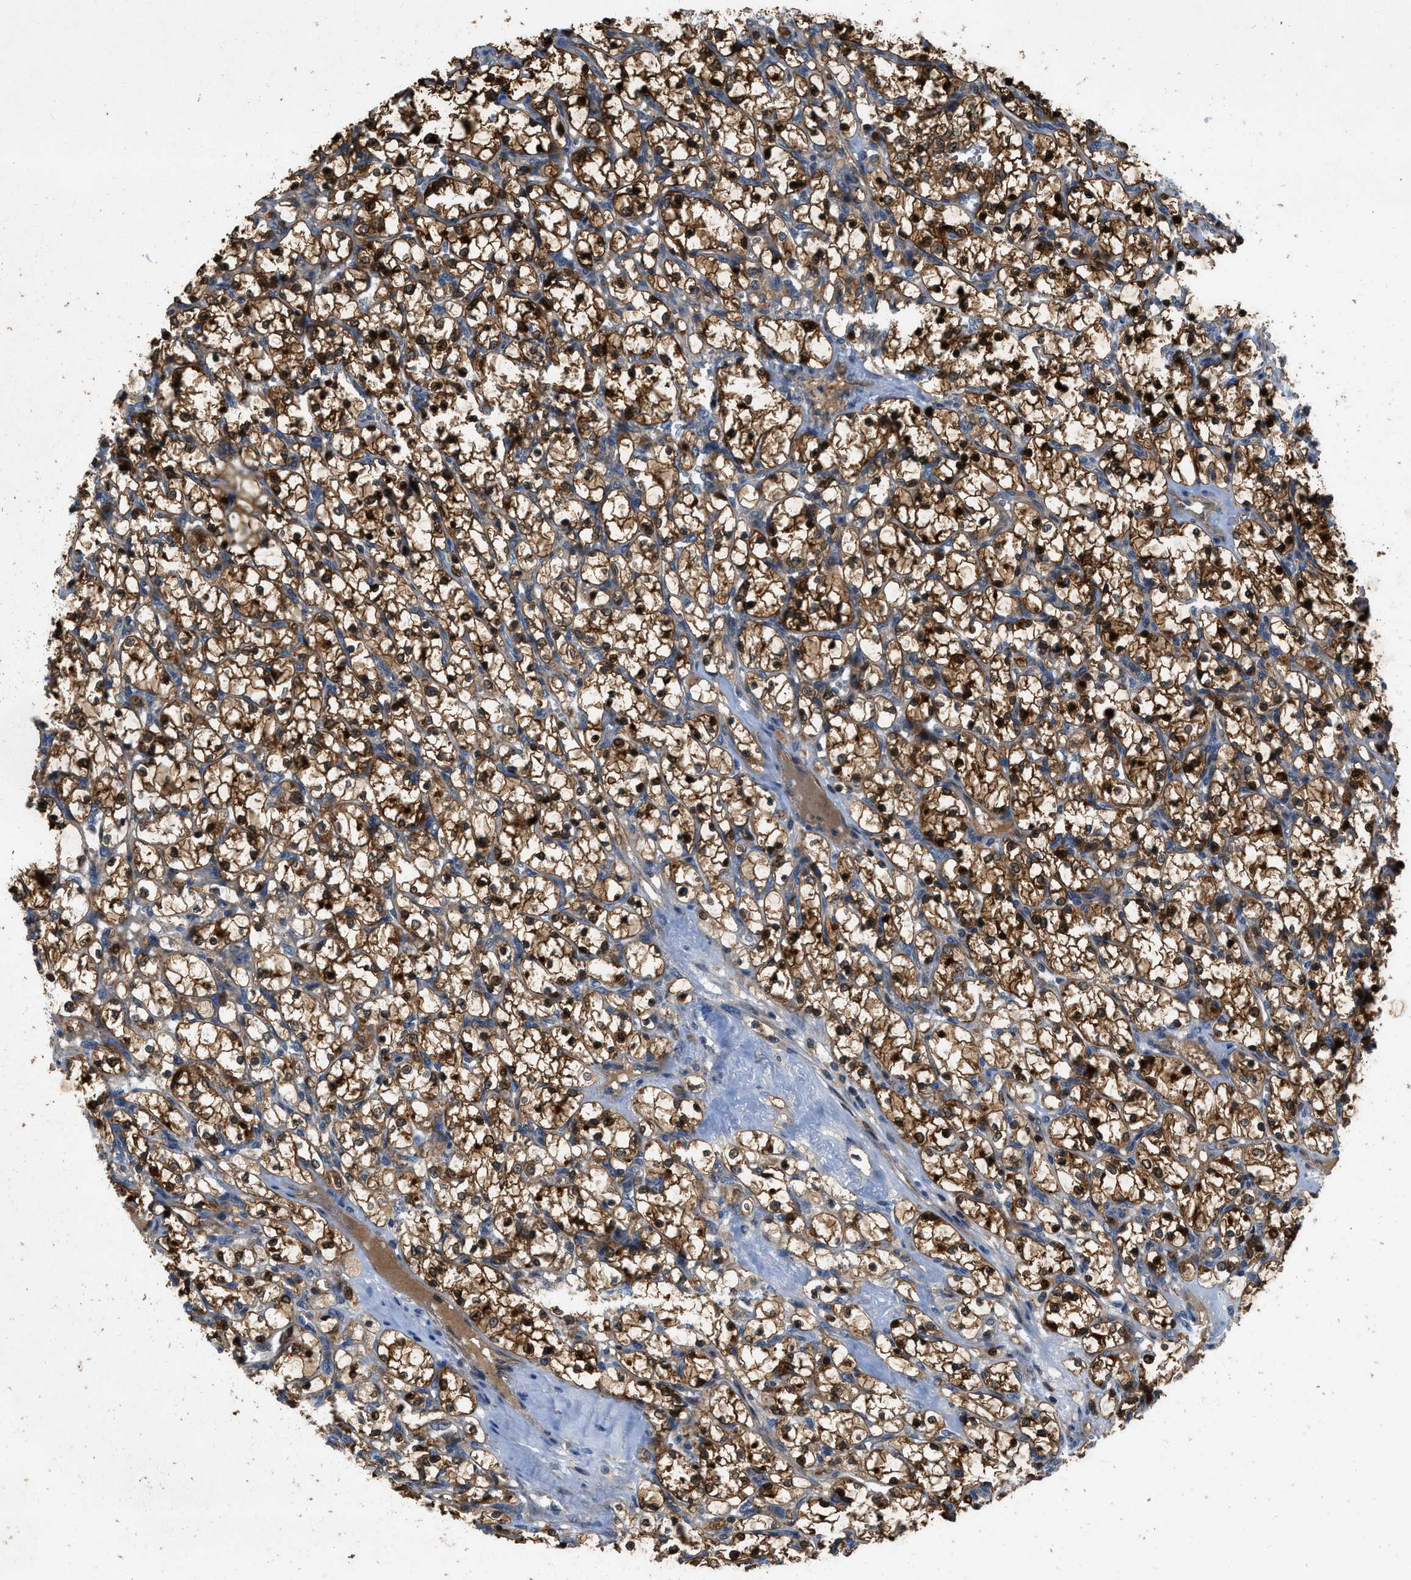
{"staining": {"intensity": "strong", "quantity": ">75%", "location": "cytoplasmic/membranous,nuclear"}, "tissue": "renal cancer", "cell_type": "Tumor cells", "image_type": "cancer", "snomed": [{"axis": "morphology", "description": "Adenocarcinoma, NOS"}, {"axis": "topography", "description": "Kidney"}], "caption": "An IHC image of tumor tissue is shown. Protein staining in brown labels strong cytoplasmic/membranous and nuclear positivity in adenocarcinoma (renal) within tumor cells. (brown staining indicates protein expression, while blue staining denotes nuclei).", "gene": "GPR31", "patient": {"sex": "female", "age": 69}}